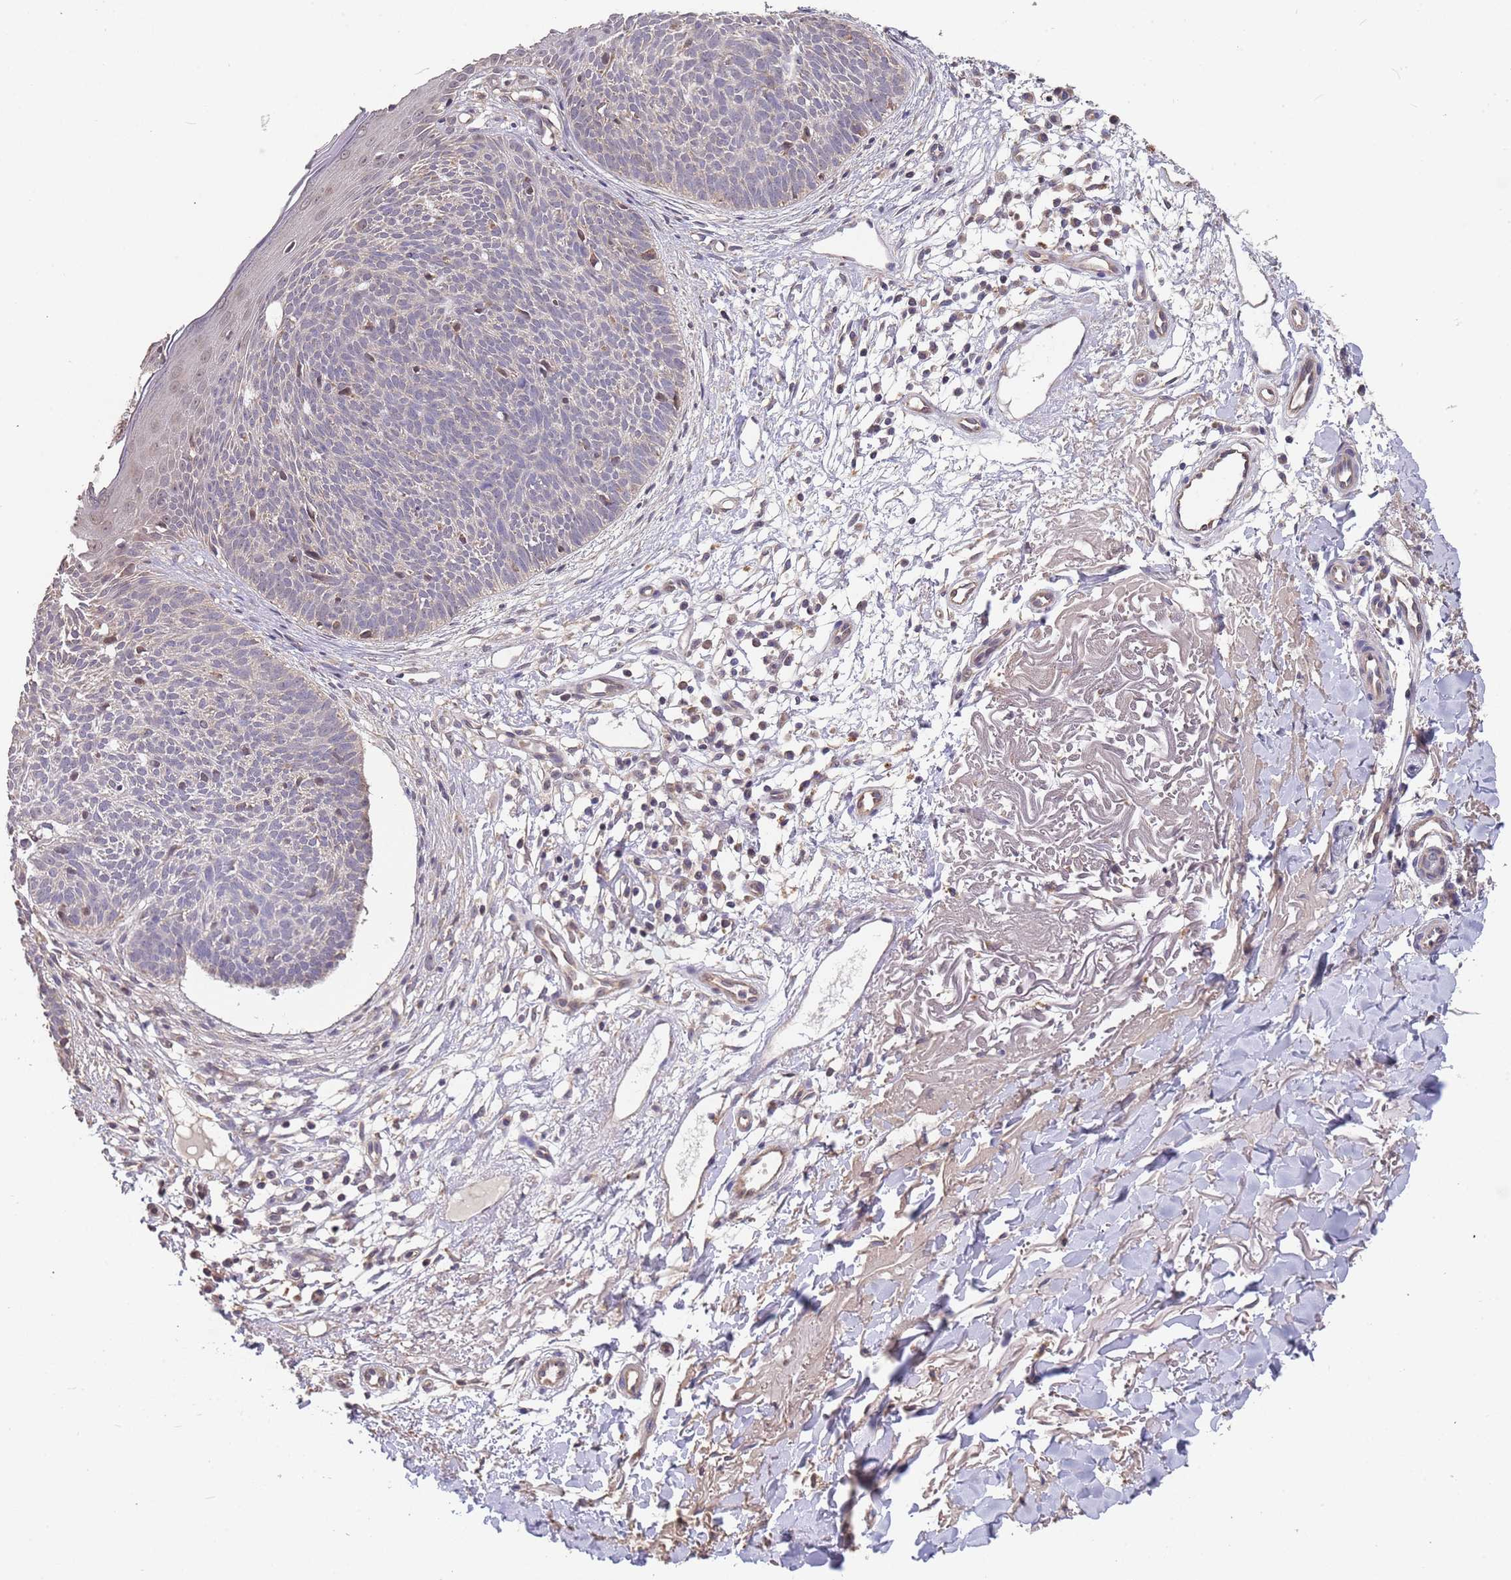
{"staining": {"intensity": "weak", "quantity": "<25%", "location": "nuclear"}, "tissue": "skin cancer", "cell_type": "Tumor cells", "image_type": "cancer", "snomed": [{"axis": "morphology", "description": "Basal cell carcinoma"}, {"axis": "topography", "description": "Skin"}], "caption": "IHC of basal cell carcinoma (skin) shows no staining in tumor cells.", "gene": "TMEM64", "patient": {"sex": "male", "age": 84}}